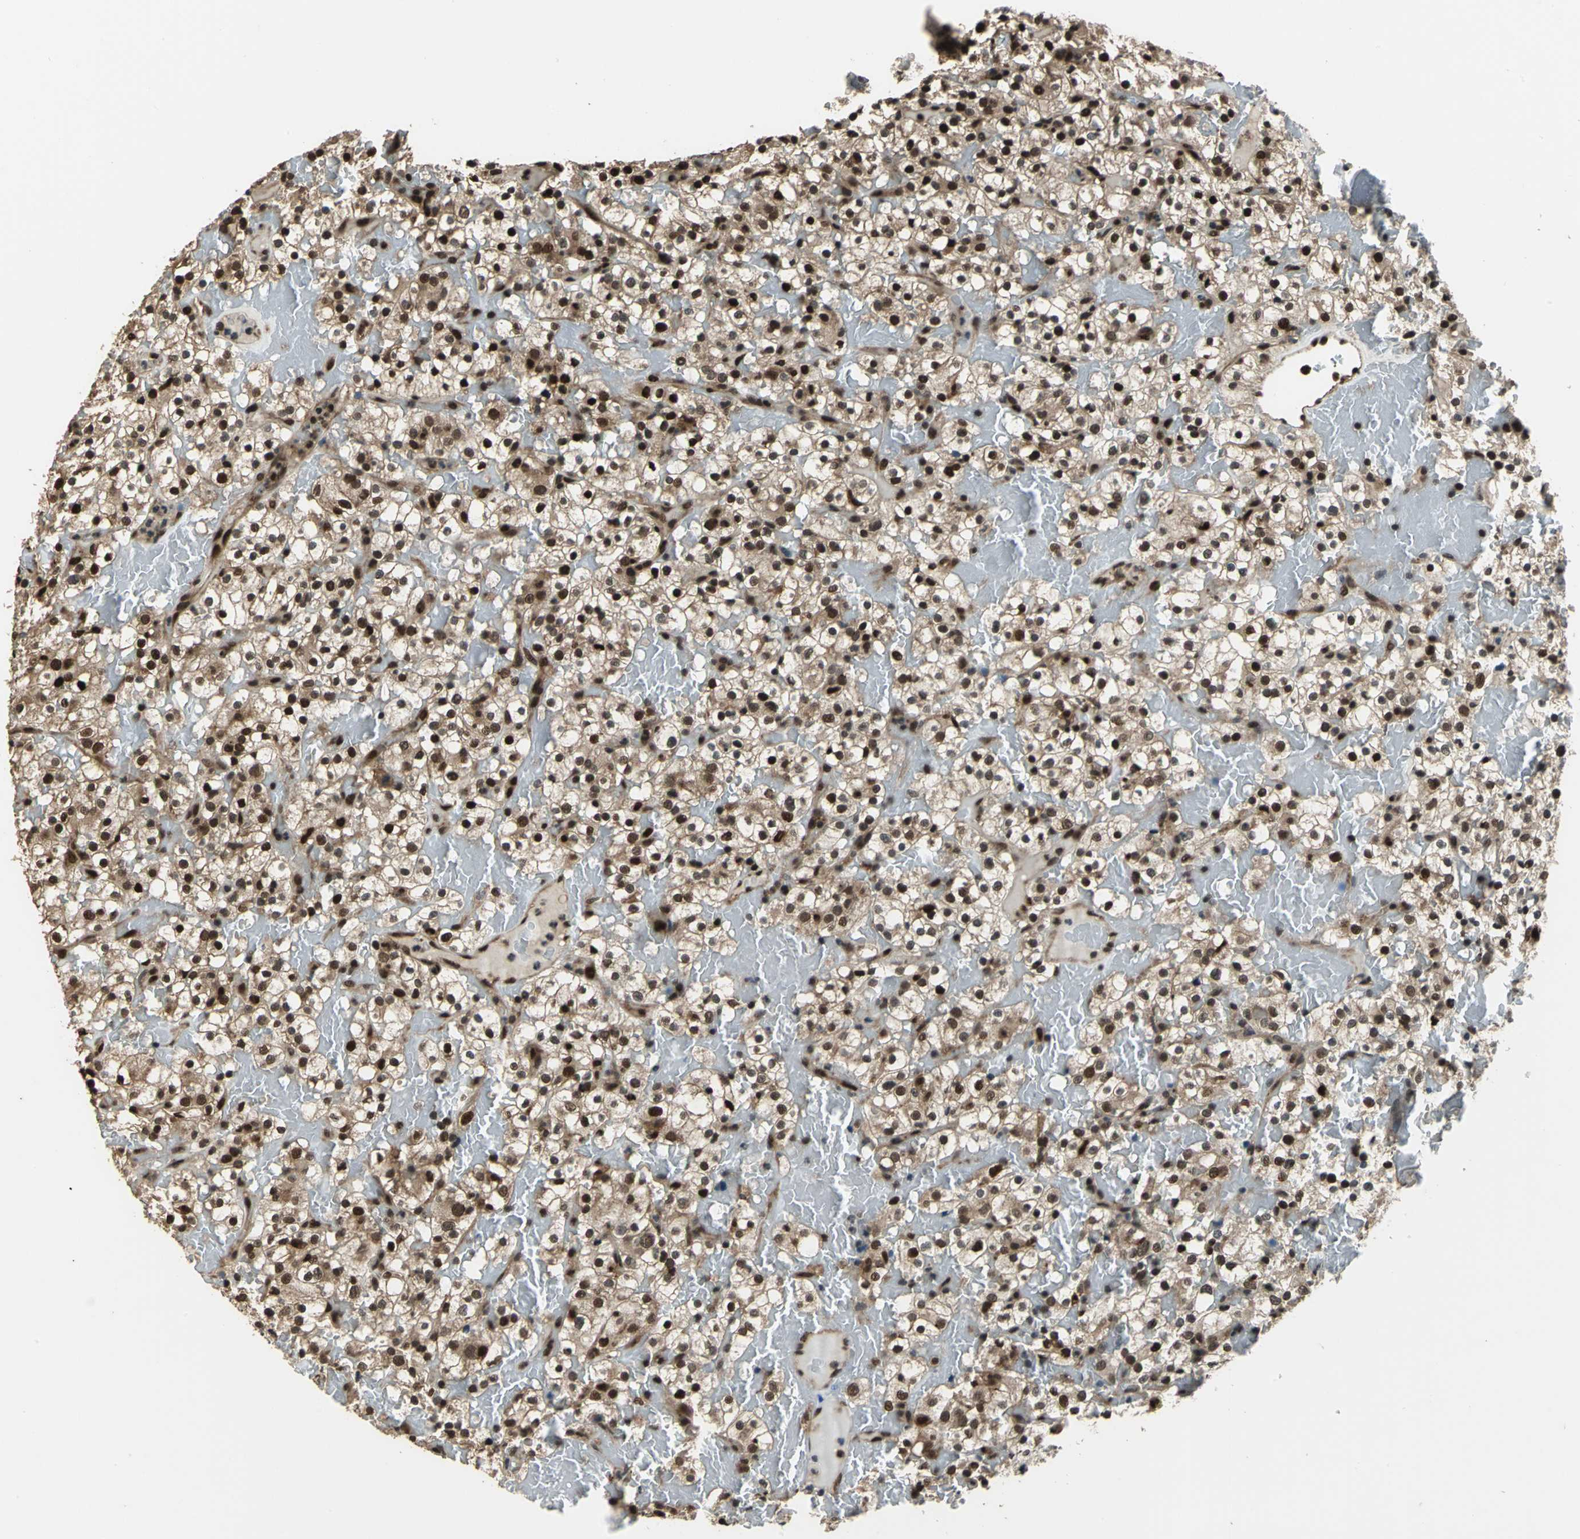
{"staining": {"intensity": "moderate", "quantity": ">75%", "location": "nuclear"}, "tissue": "renal cancer", "cell_type": "Tumor cells", "image_type": "cancer", "snomed": [{"axis": "morphology", "description": "Normal tissue, NOS"}, {"axis": "morphology", "description": "Adenocarcinoma, NOS"}, {"axis": "topography", "description": "Kidney"}], "caption": "Protein expression analysis of human adenocarcinoma (renal) reveals moderate nuclear expression in about >75% of tumor cells. The staining is performed using DAB brown chromogen to label protein expression. The nuclei are counter-stained blue using hematoxylin.", "gene": "MIS18BP1", "patient": {"sex": "female", "age": 72}}